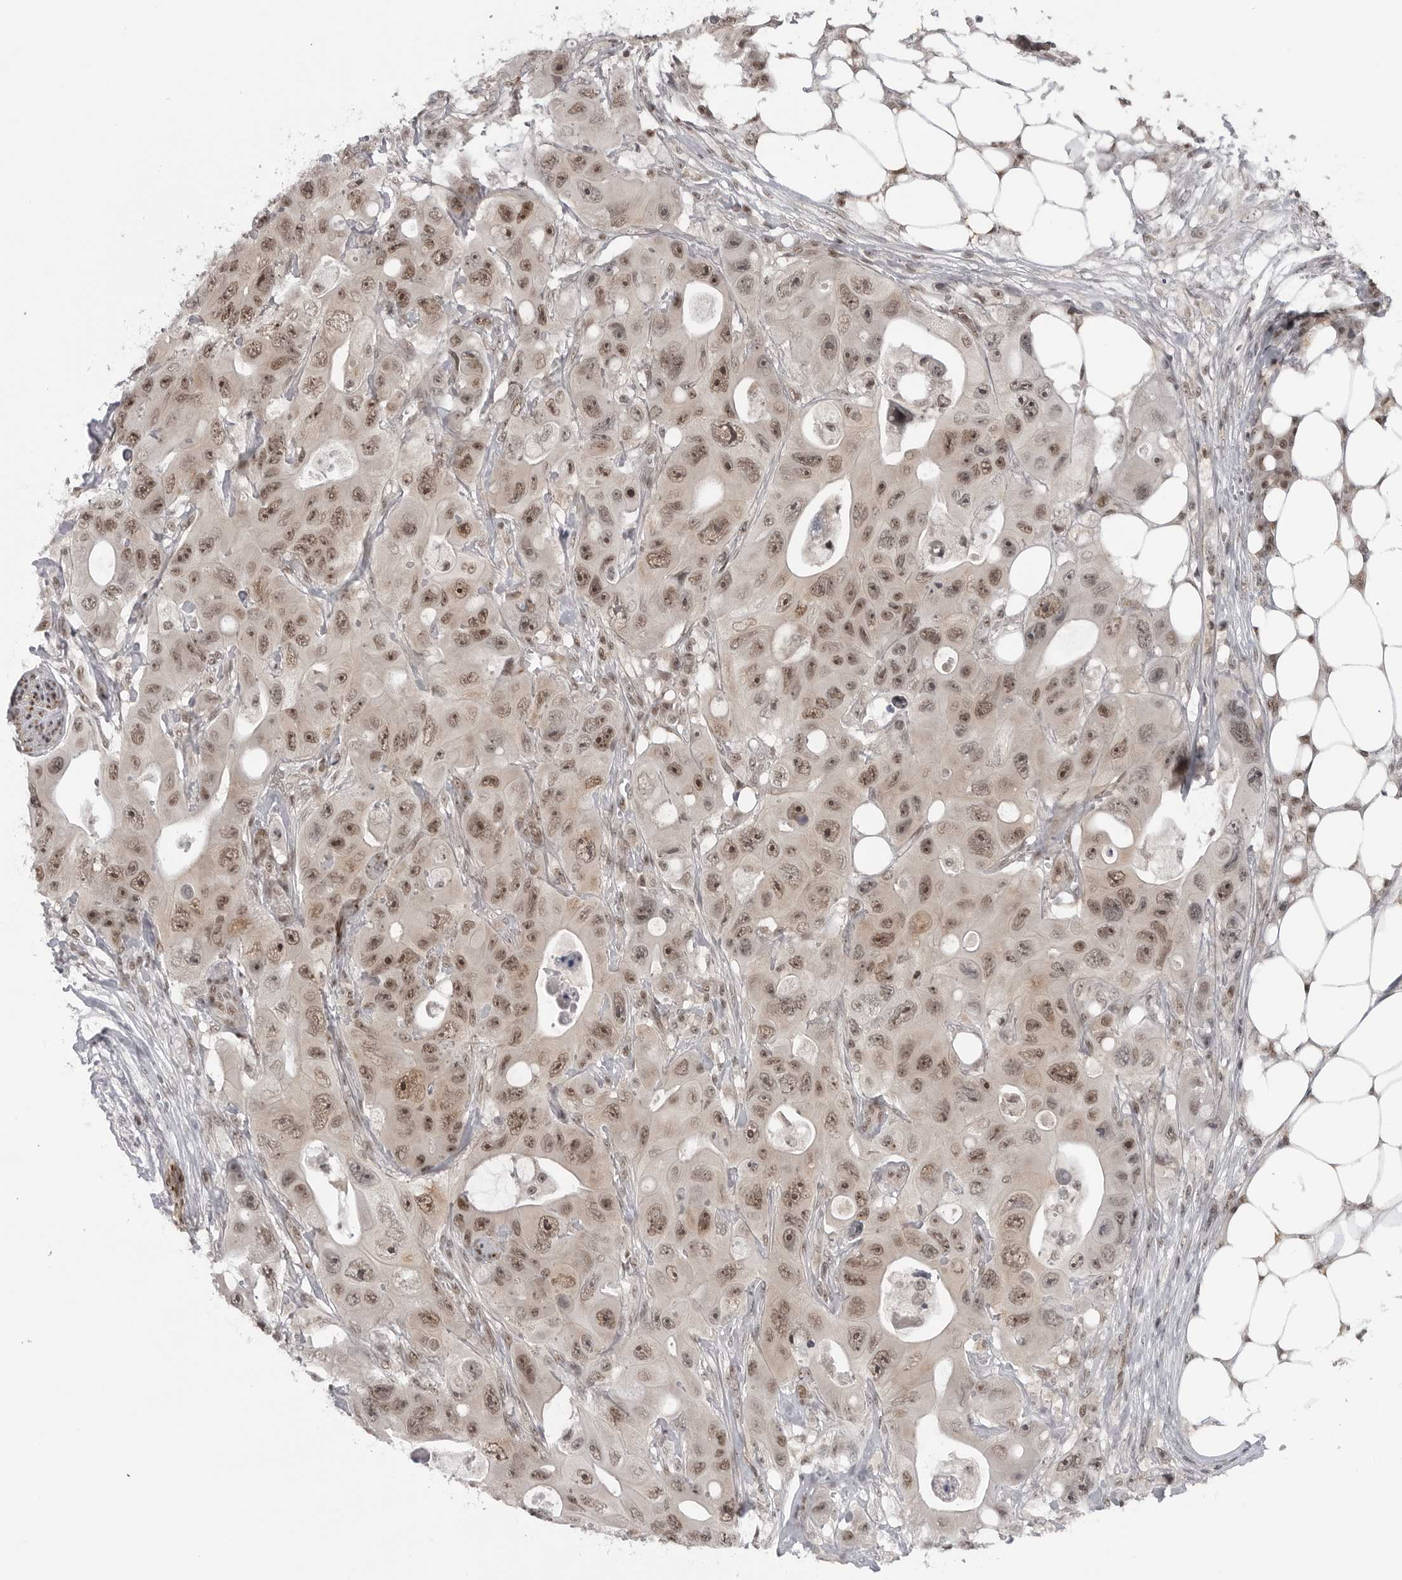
{"staining": {"intensity": "moderate", "quantity": ">75%", "location": "nuclear"}, "tissue": "colorectal cancer", "cell_type": "Tumor cells", "image_type": "cancer", "snomed": [{"axis": "morphology", "description": "Adenocarcinoma, NOS"}, {"axis": "topography", "description": "Colon"}], "caption": "This image exhibits colorectal adenocarcinoma stained with immunohistochemistry (IHC) to label a protein in brown. The nuclear of tumor cells show moderate positivity for the protein. Nuclei are counter-stained blue.", "gene": "TRIM66", "patient": {"sex": "female", "age": 46}}